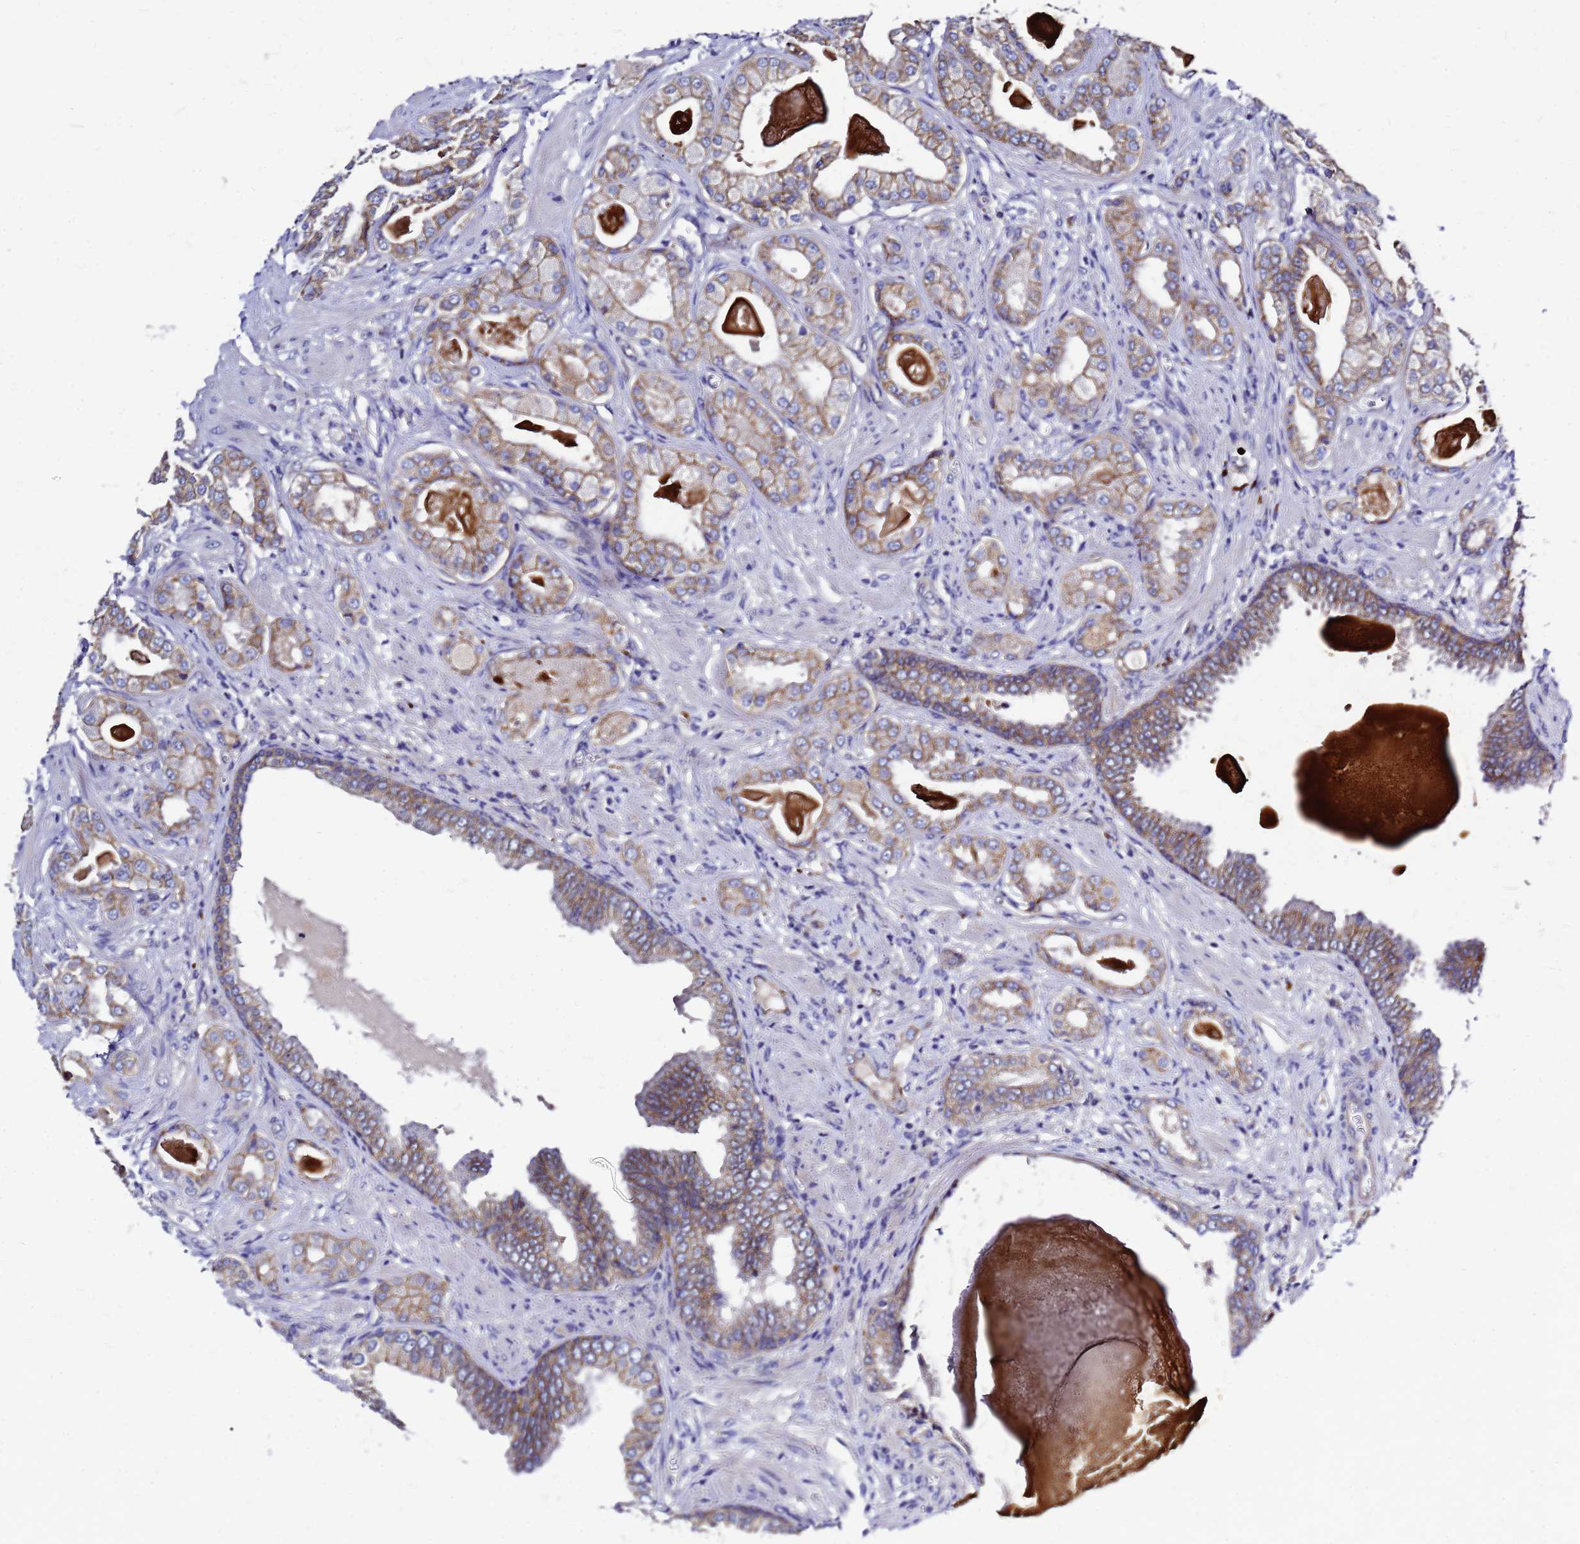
{"staining": {"intensity": "moderate", "quantity": ">75%", "location": "cytoplasmic/membranous"}, "tissue": "prostate cancer", "cell_type": "Tumor cells", "image_type": "cancer", "snomed": [{"axis": "morphology", "description": "Adenocarcinoma, Low grade"}, {"axis": "topography", "description": "Prostate"}], "caption": "High-power microscopy captured an immunohistochemistry image of prostate cancer, revealing moderate cytoplasmic/membranous expression in about >75% of tumor cells. (Brightfield microscopy of DAB IHC at high magnification).", "gene": "FBXW5", "patient": {"sex": "male", "age": 64}}